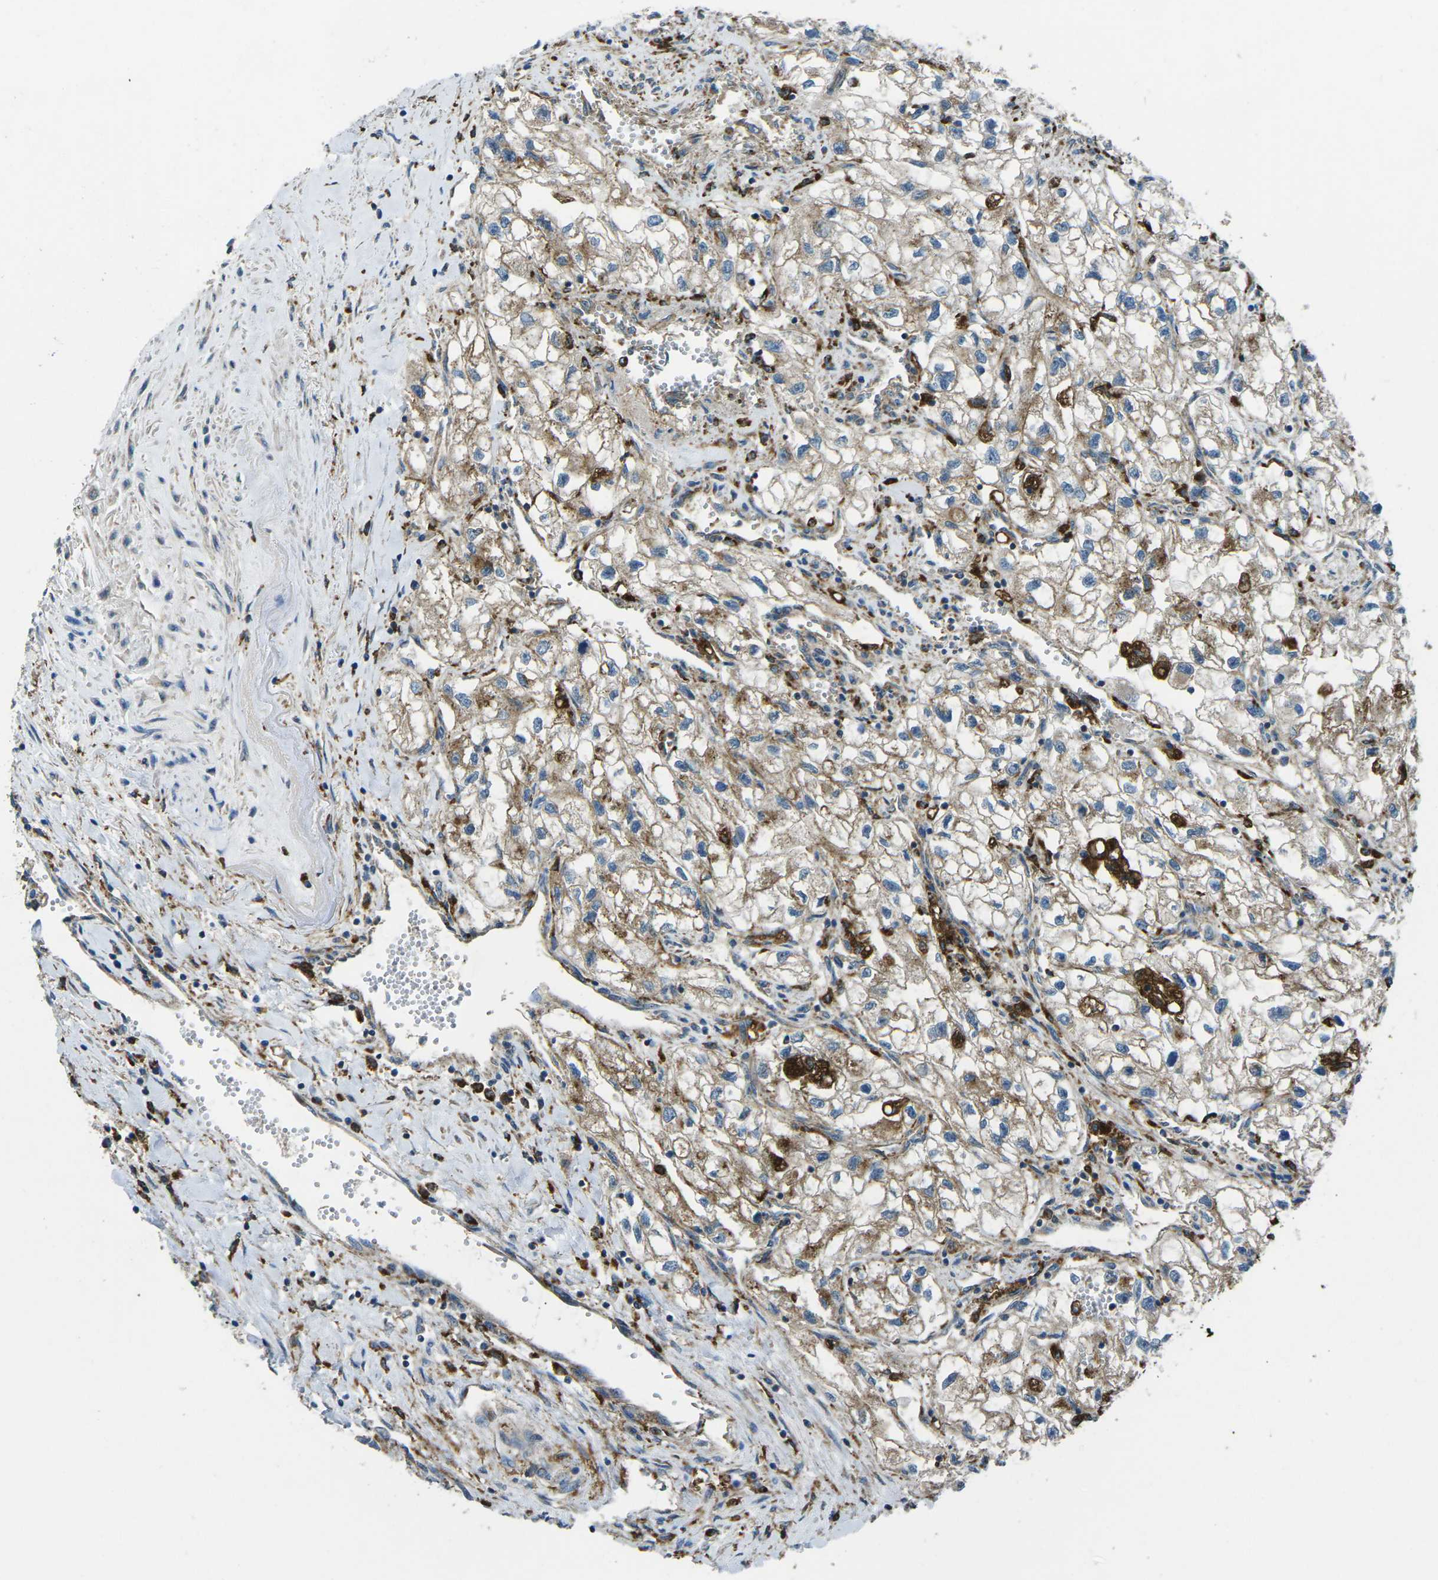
{"staining": {"intensity": "moderate", "quantity": ">75%", "location": "cytoplasmic/membranous"}, "tissue": "renal cancer", "cell_type": "Tumor cells", "image_type": "cancer", "snomed": [{"axis": "morphology", "description": "Adenocarcinoma, NOS"}, {"axis": "topography", "description": "Kidney"}], "caption": "IHC image of neoplastic tissue: renal adenocarcinoma stained using IHC shows medium levels of moderate protein expression localized specifically in the cytoplasmic/membranous of tumor cells, appearing as a cytoplasmic/membranous brown color.", "gene": "CDK17", "patient": {"sex": "female", "age": 70}}